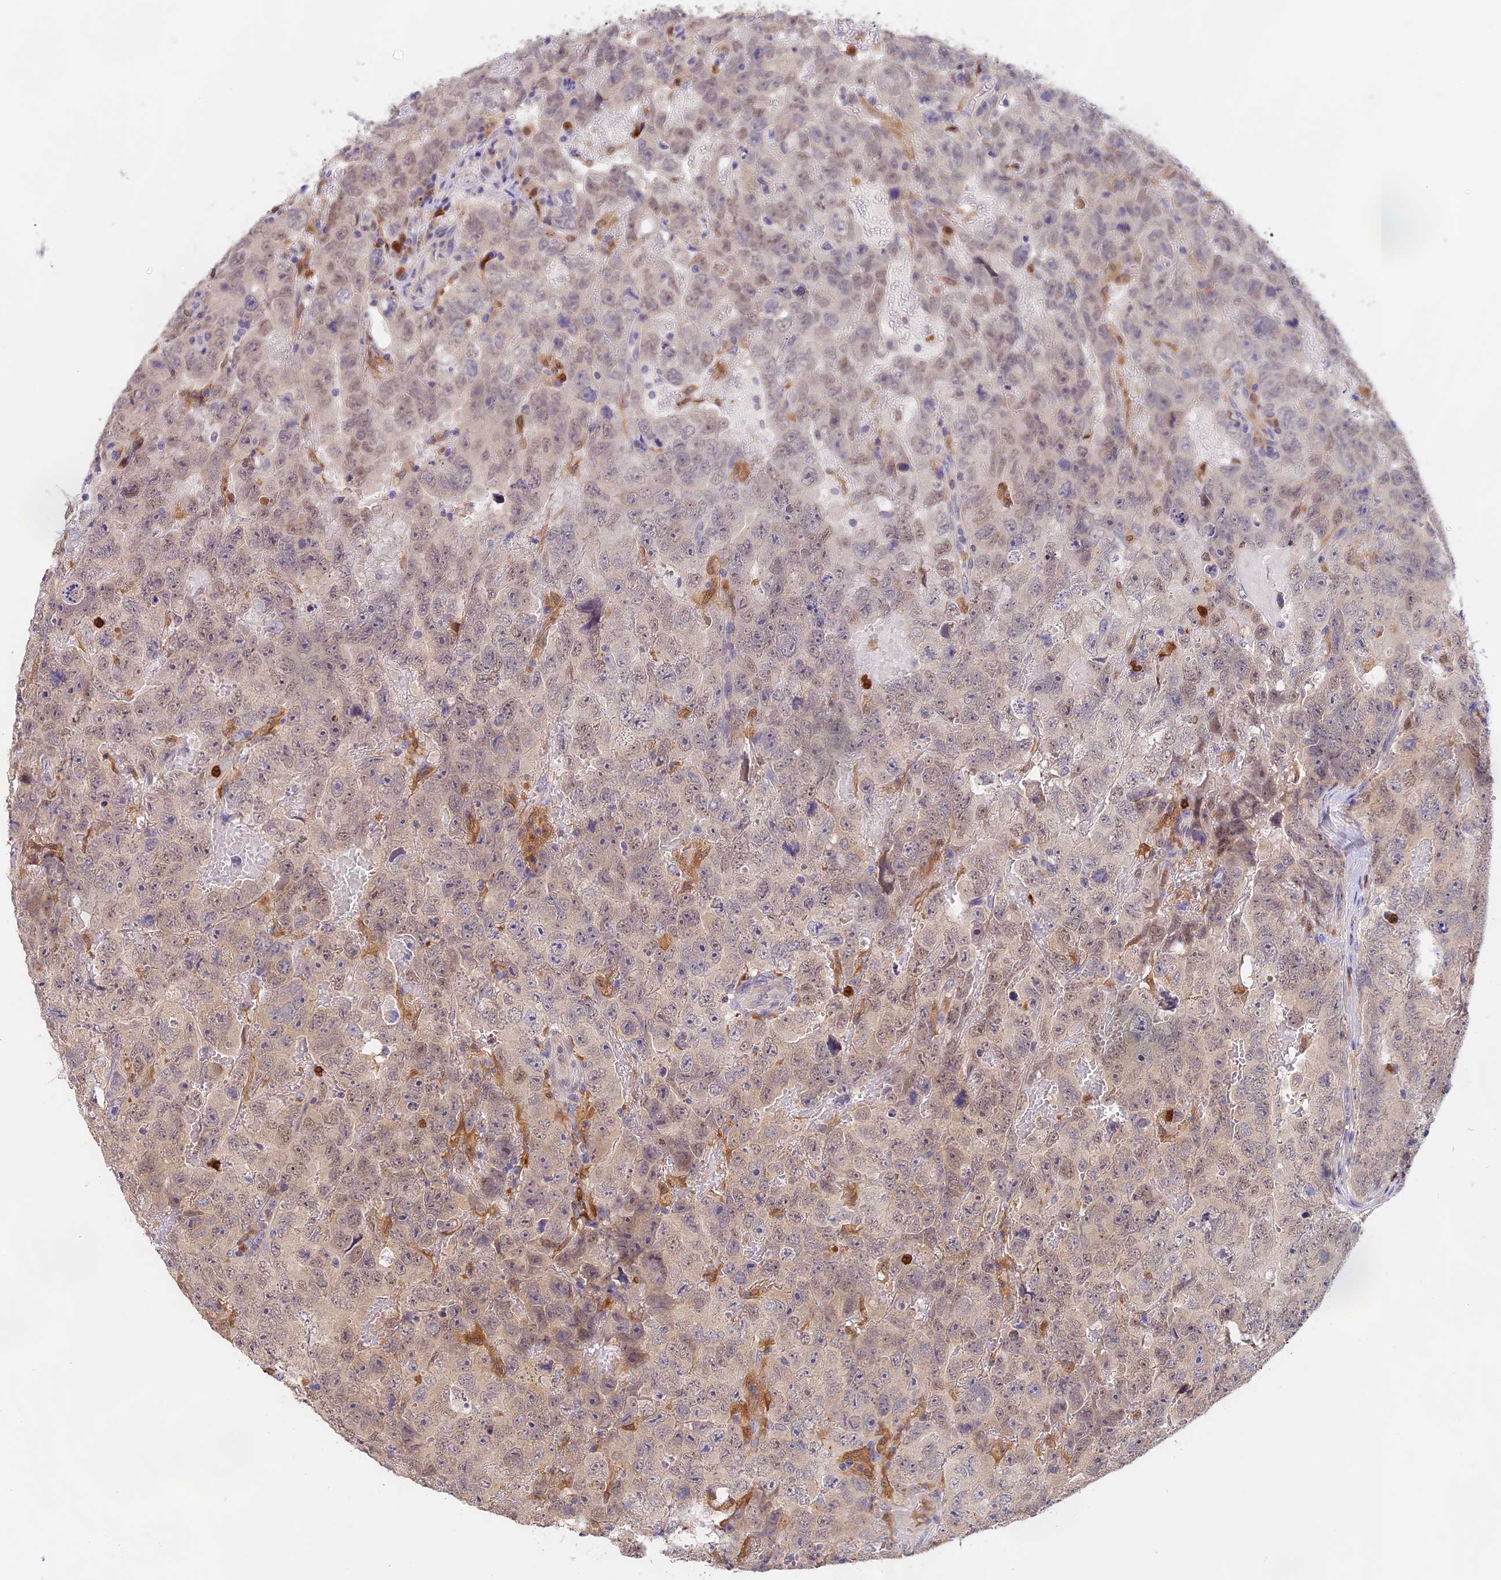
{"staining": {"intensity": "negative", "quantity": "none", "location": "none"}, "tissue": "testis cancer", "cell_type": "Tumor cells", "image_type": "cancer", "snomed": [{"axis": "morphology", "description": "Carcinoma, Embryonal, NOS"}, {"axis": "topography", "description": "Testis"}], "caption": "This is an immunohistochemistry histopathology image of testis cancer. There is no expression in tumor cells.", "gene": "NCF4", "patient": {"sex": "male", "age": 45}}